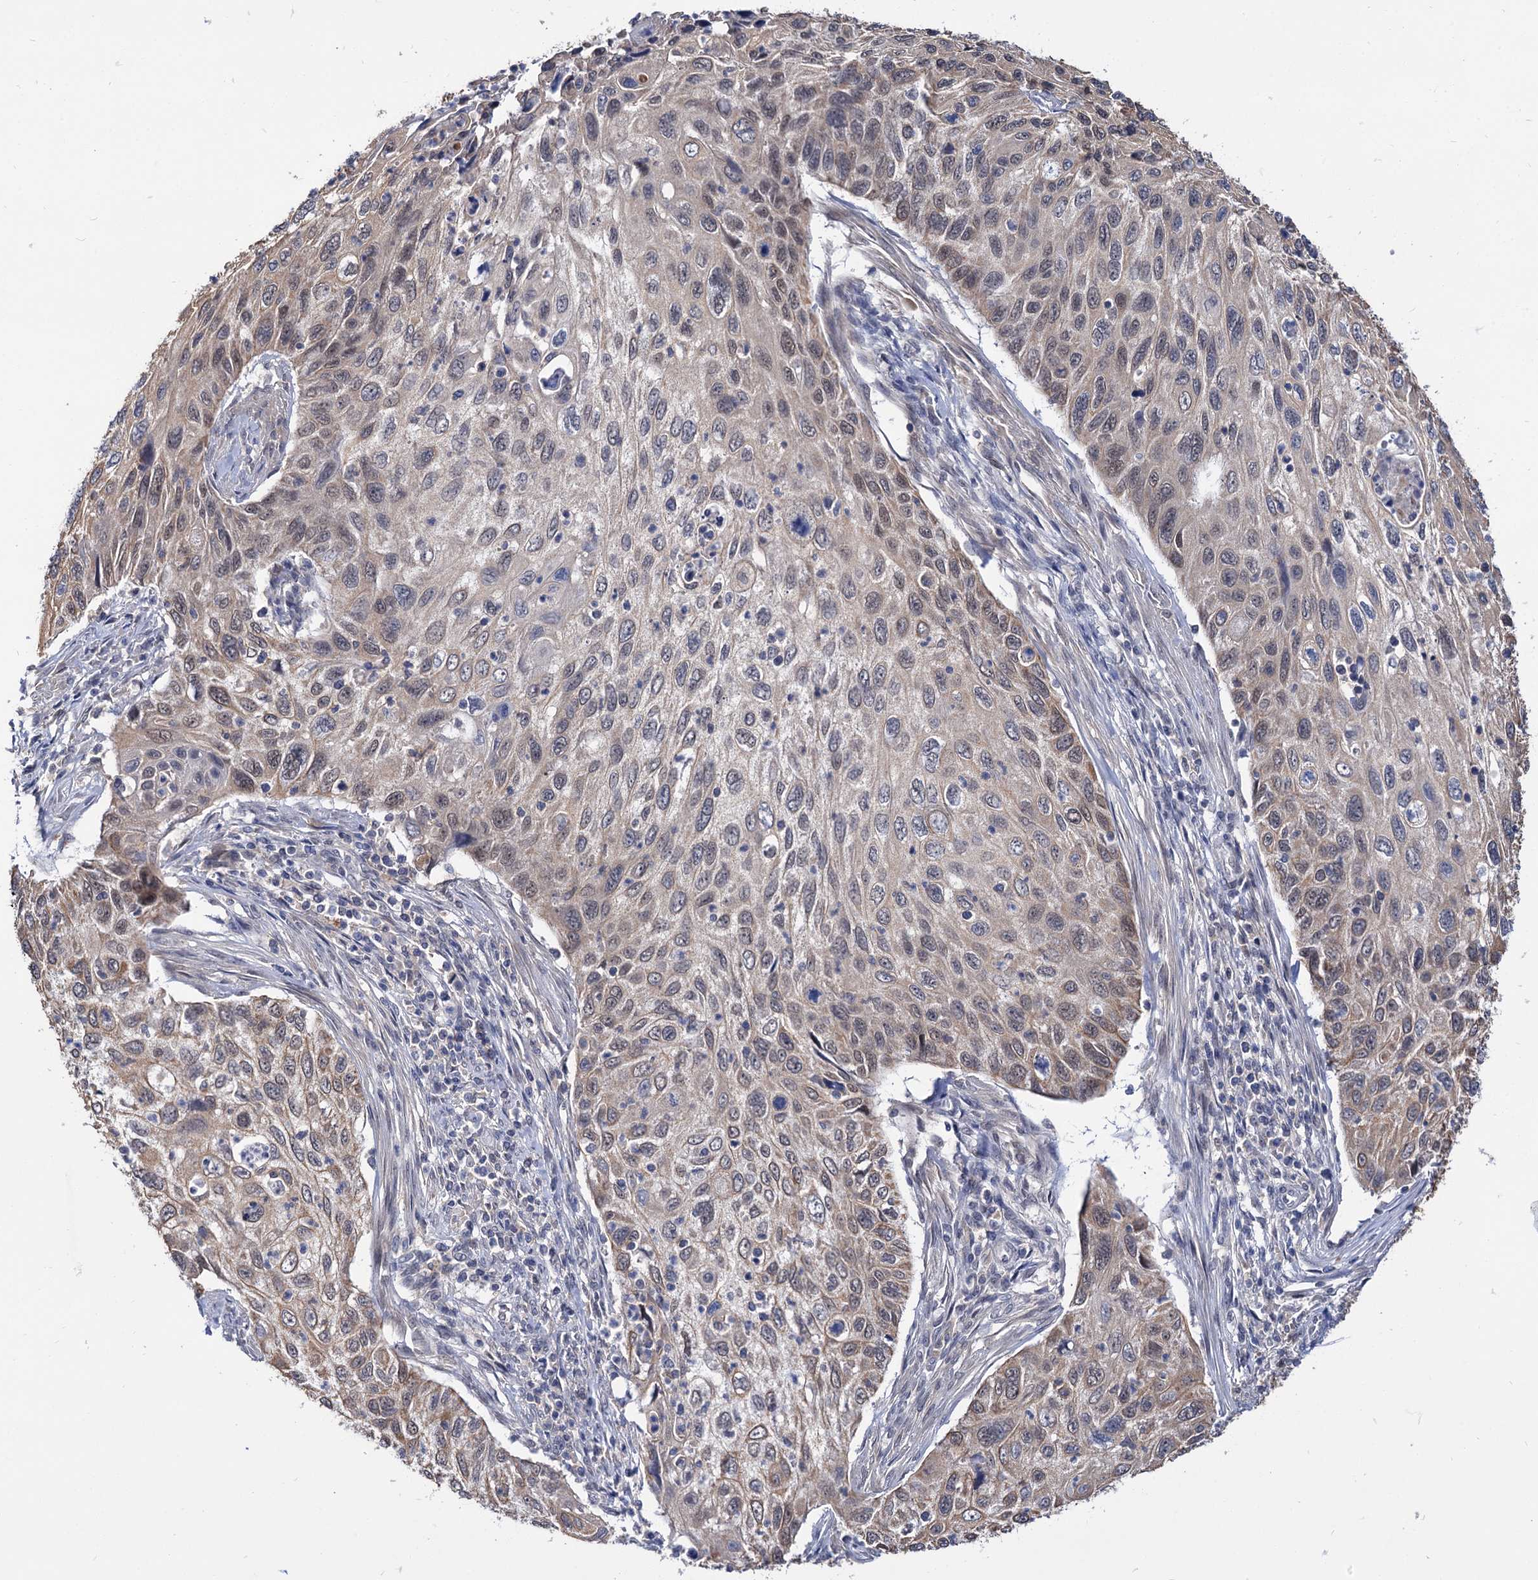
{"staining": {"intensity": "weak", "quantity": ">75%", "location": "cytoplasmic/membranous"}, "tissue": "cervical cancer", "cell_type": "Tumor cells", "image_type": "cancer", "snomed": [{"axis": "morphology", "description": "Squamous cell carcinoma, NOS"}, {"axis": "topography", "description": "Cervix"}], "caption": "Immunohistochemical staining of human cervical cancer exhibits low levels of weak cytoplasmic/membranous staining in about >75% of tumor cells.", "gene": "NEK10", "patient": {"sex": "female", "age": 70}}